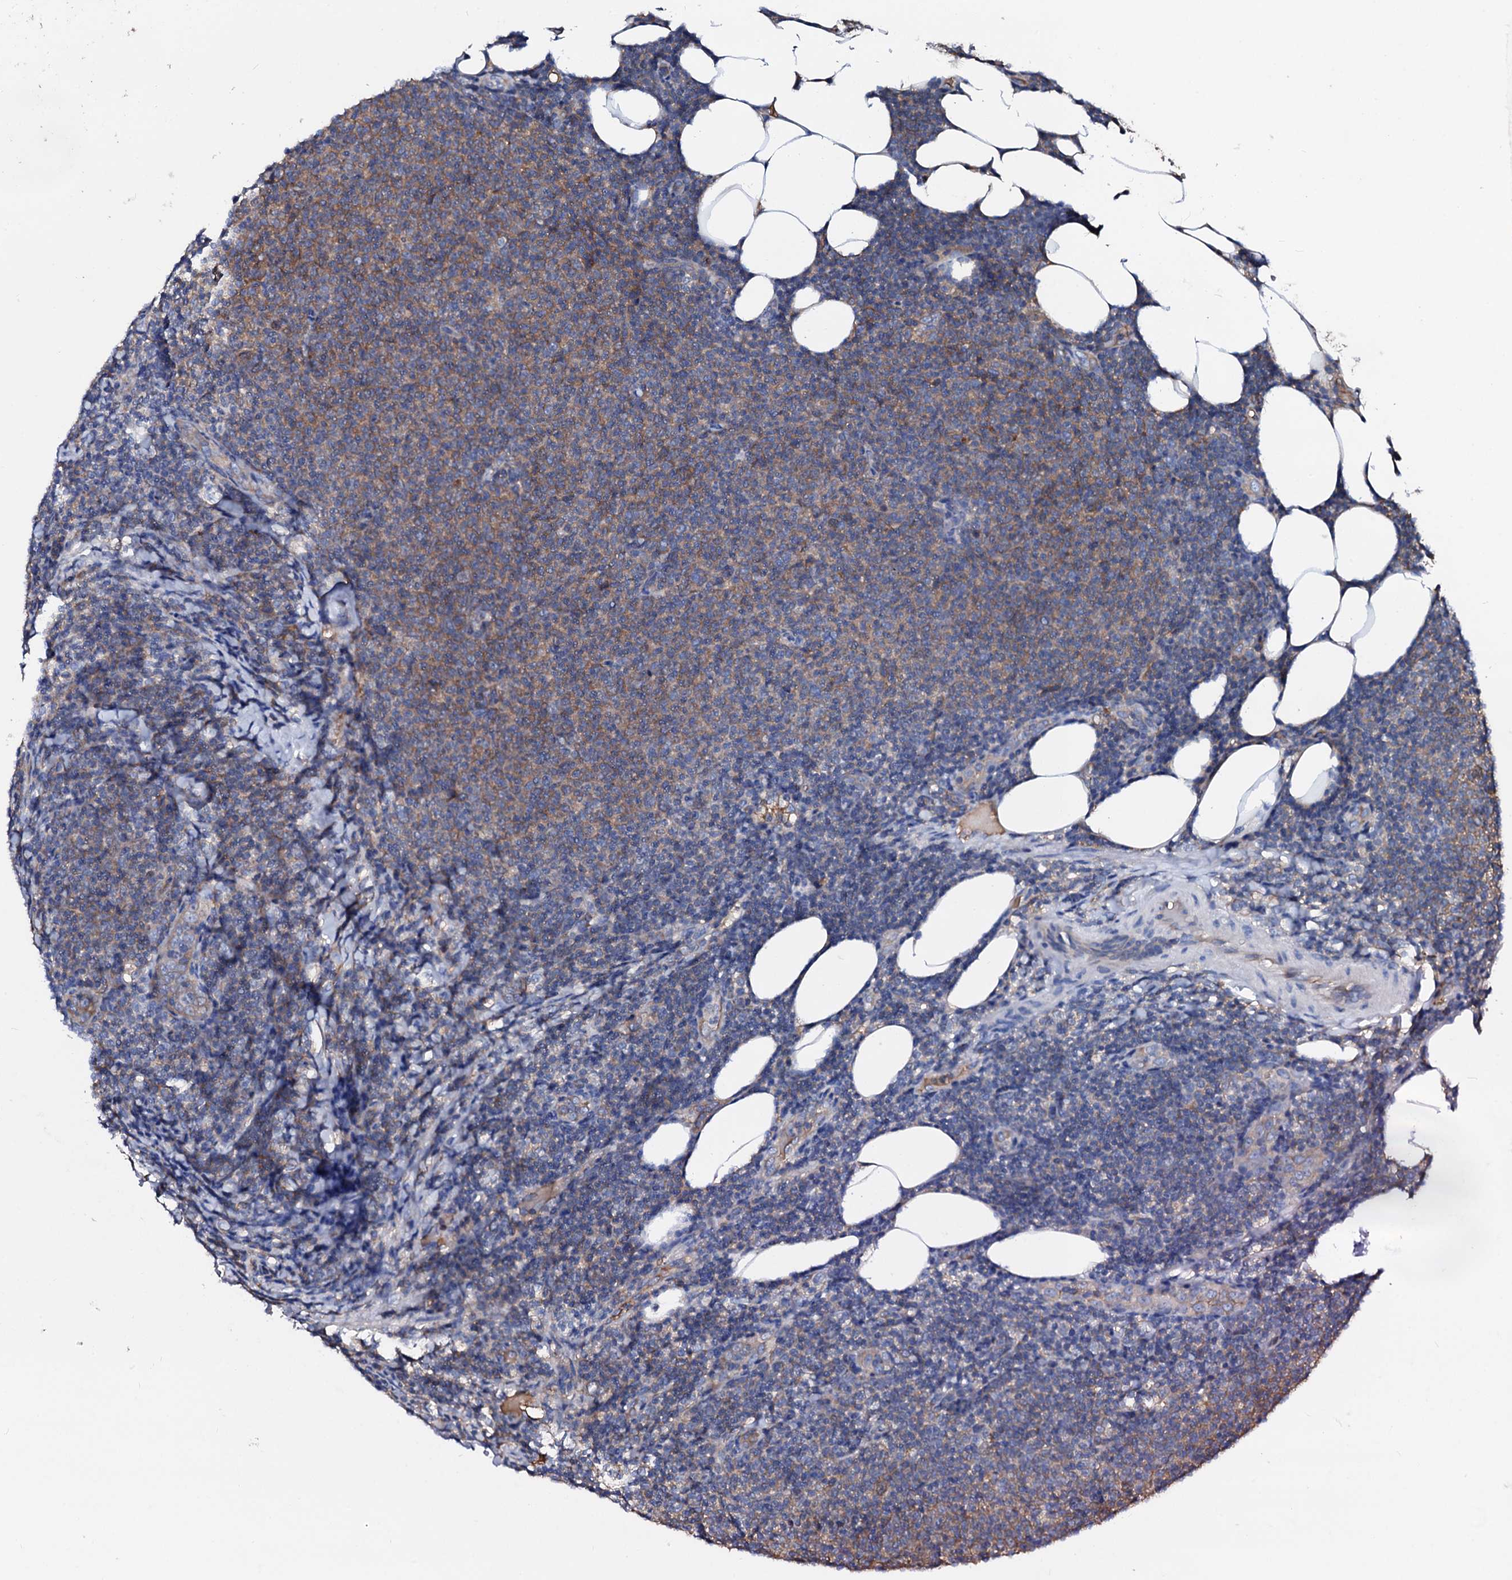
{"staining": {"intensity": "weak", "quantity": "25%-75%", "location": "cytoplasmic/membranous"}, "tissue": "lymphoma", "cell_type": "Tumor cells", "image_type": "cancer", "snomed": [{"axis": "morphology", "description": "Malignant lymphoma, non-Hodgkin's type, Low grade"}, {"axis": "topography", "description": "Lymph node"}], "caption": "Protein staining by IHC demonstrates weak cytoplasmic/membranous staining in about 25%-75% of tumor cells in malignant lymphoma, non-Hodgkin's type (low-grade). (DAB IHC, brown staining for protein, blue staining for nuclei).", "gene": "CSKMT", "patient": {"sex": "male", "age": 66}}